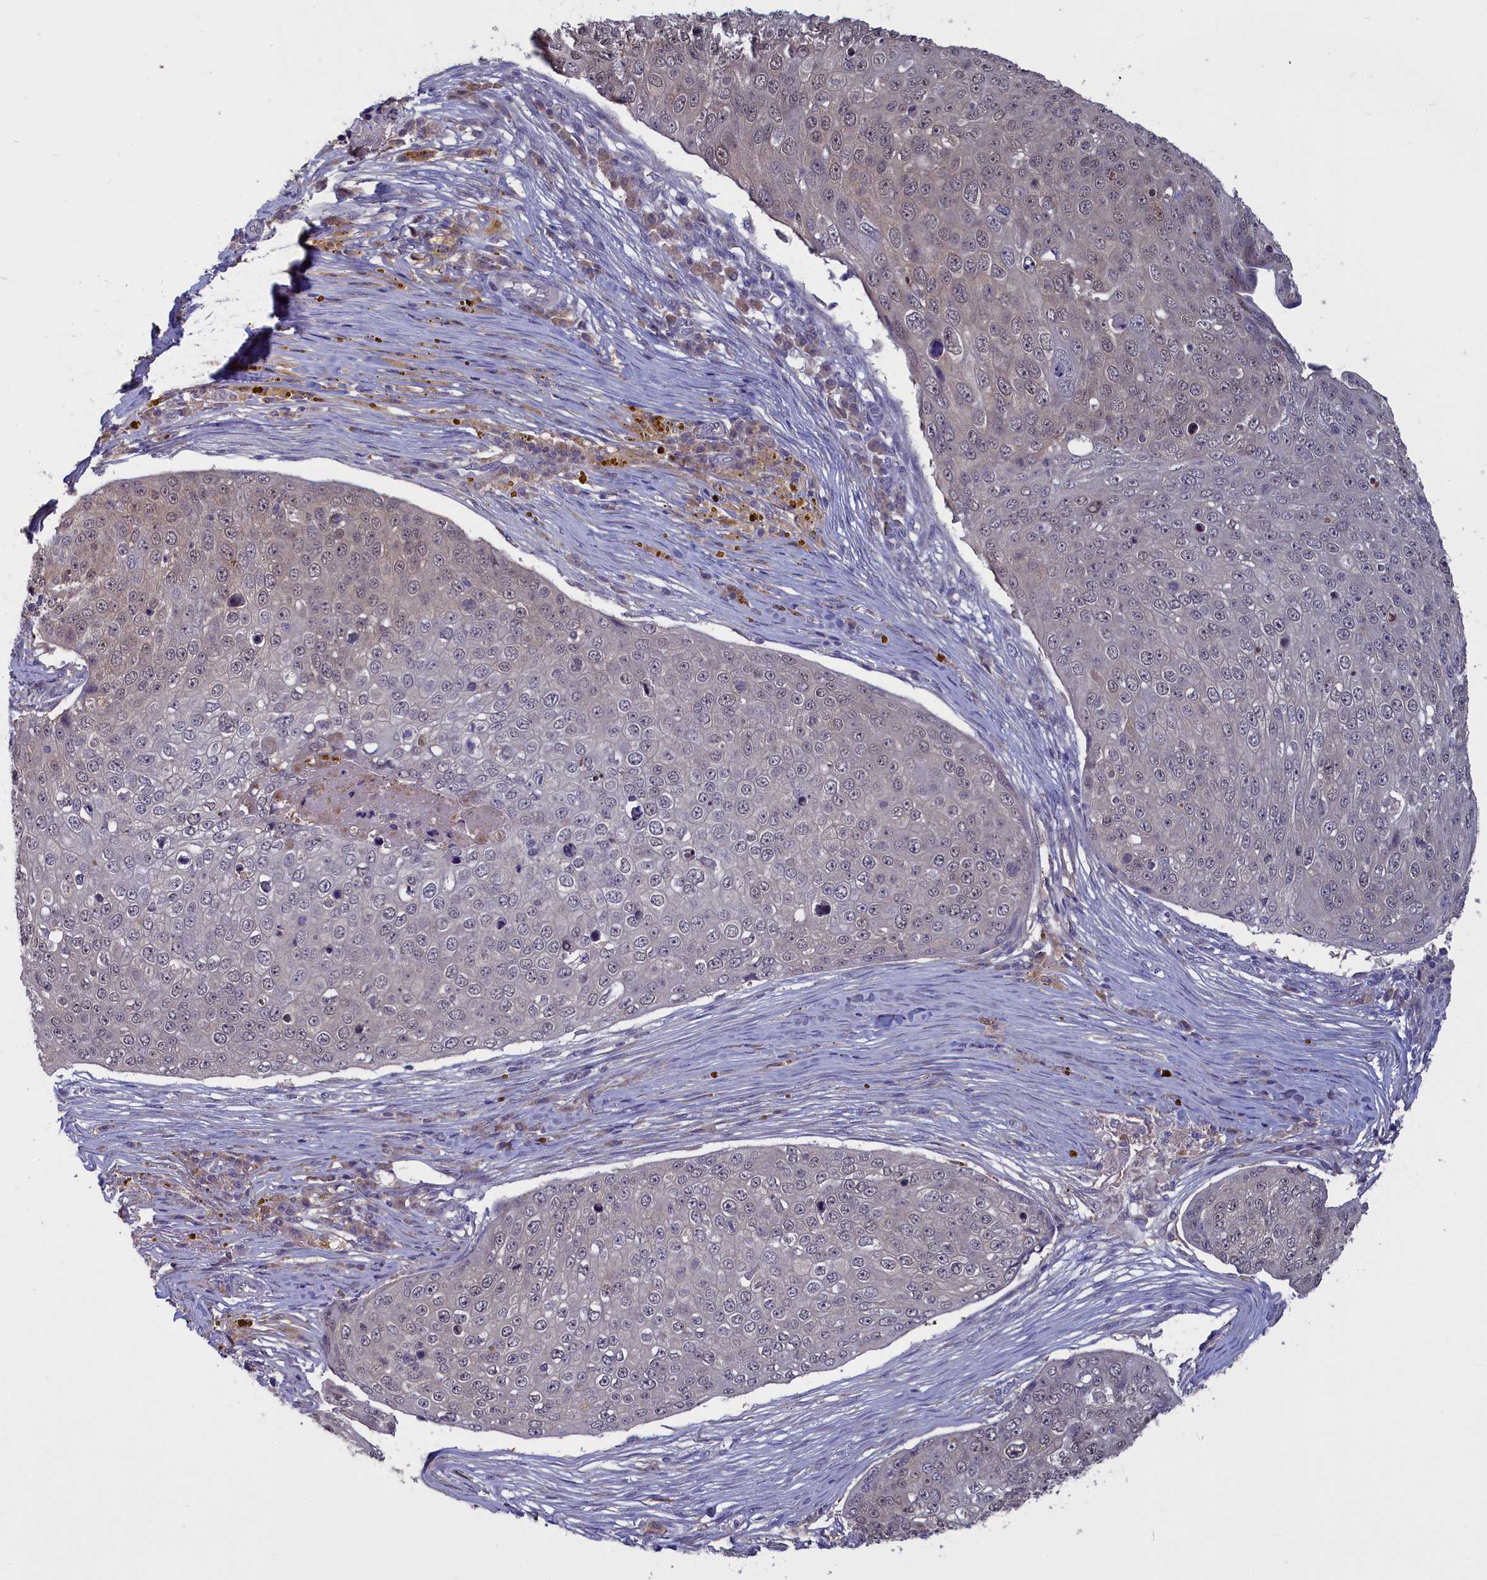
{"staining": {"intensity": "weak", "quantity": "25%-75%", "location": "nuclear"}, "tissue": "skin cancer", "cell_type": "Tumor cells", "image_type": "cancer", "snomed": [{"axis": "morphology", "description": "Squamous cell carcinoma, NOS"}, {"axis": "topography", "description": "Skin"}], "caption": "This image shows IHC staining of skin squamous cell carcinoma, with low weak nuclear expression in approximately 25%-75% of tumor cells.", "gene": "UCHL3", "patient": {"sex": "male", "age": 71}}